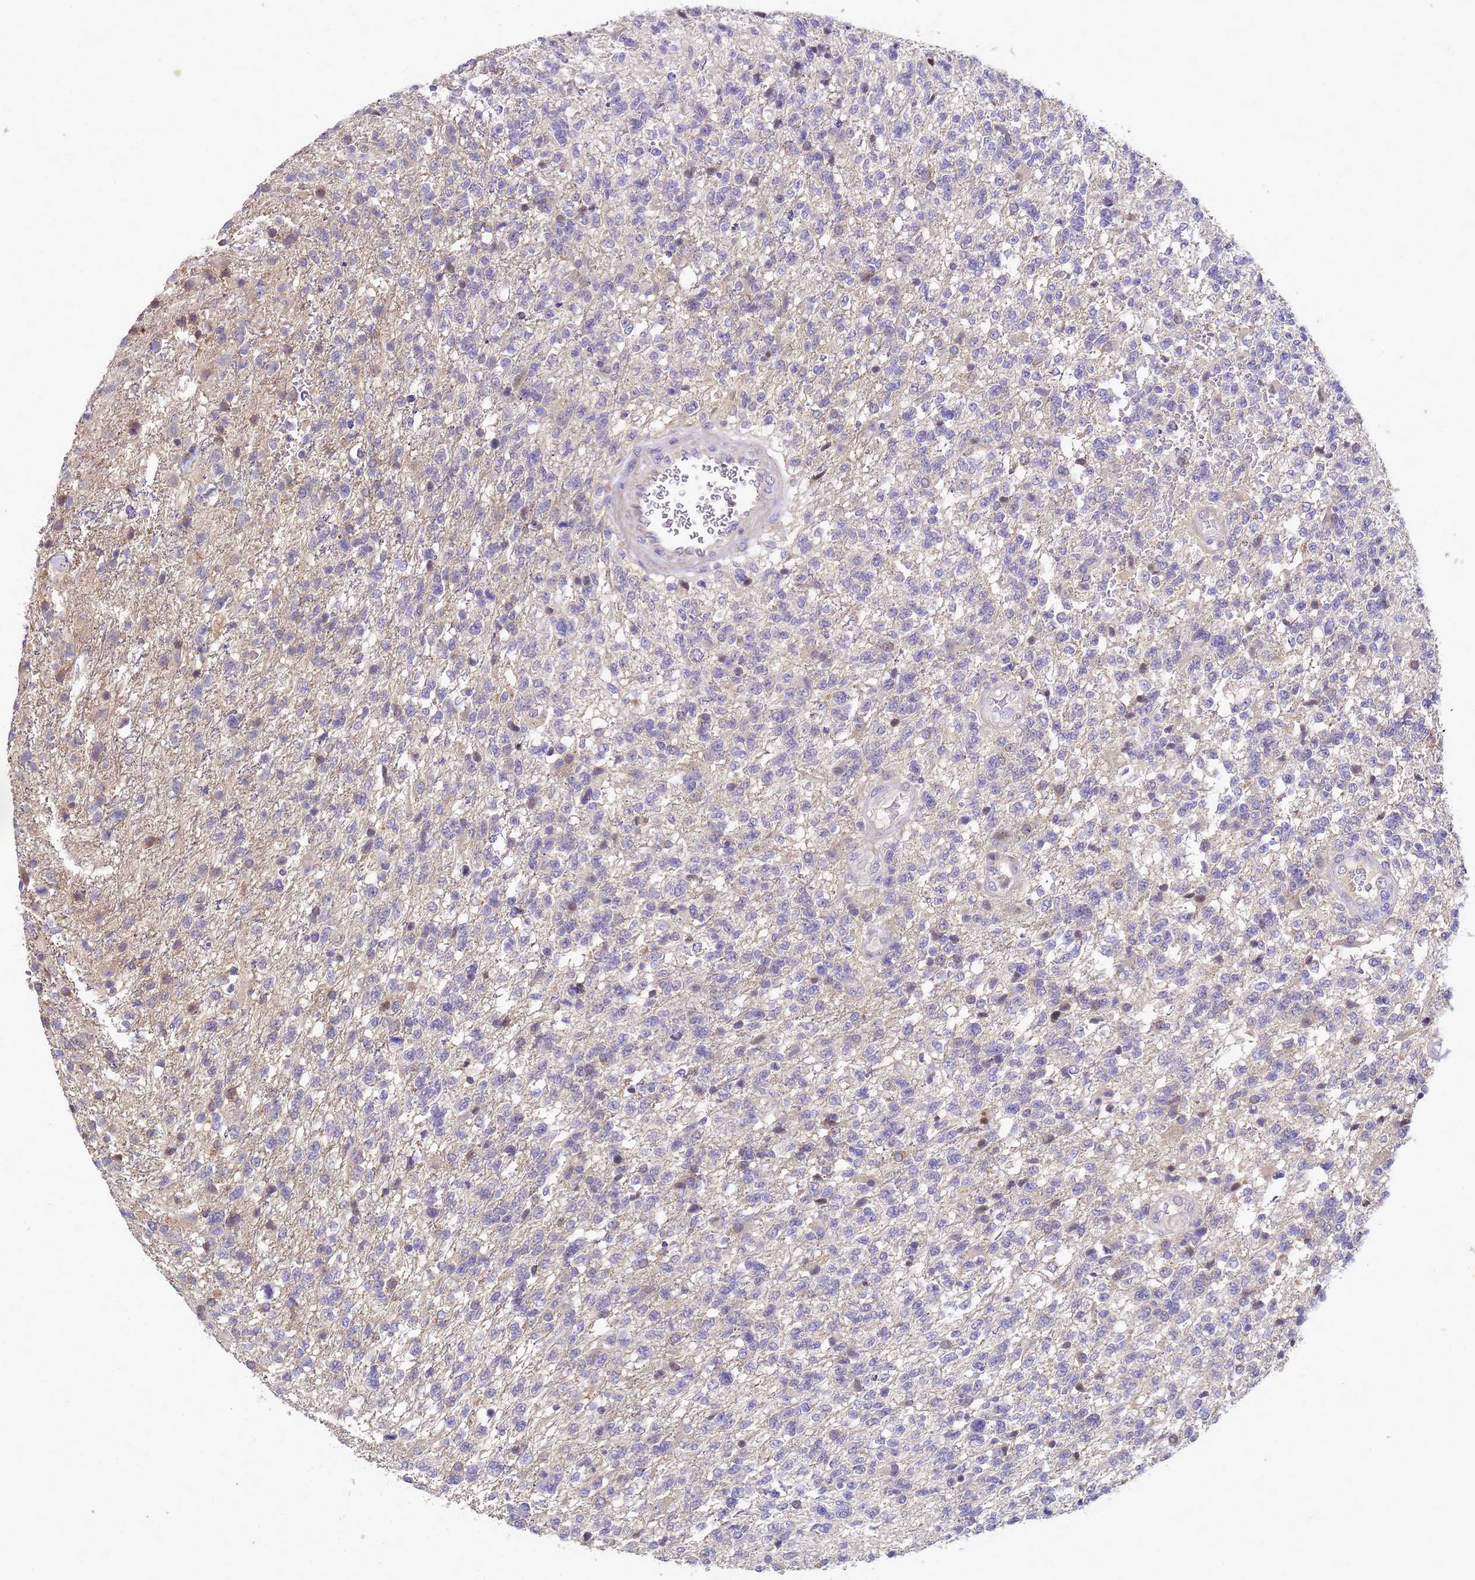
{"staining": {"intensity": "negative", "quantity": "none", "location": "none"}, "tissue": "glioma", "cell_type": "Tumor cells", "image_type": "cancer", "snomed": [{"axis": "morphology", "description": "Glioma, malignant, High grade"}, {"axis": "topography", "description": "Brain"}], "caption": "DAB (3,3'-diaminobenzidine) immunohistochemical staining of glioma demonstrates no significant staining in tumor cells.", "gene": "TMEM74B", "patient": {"sex": "male", "age": 56}}